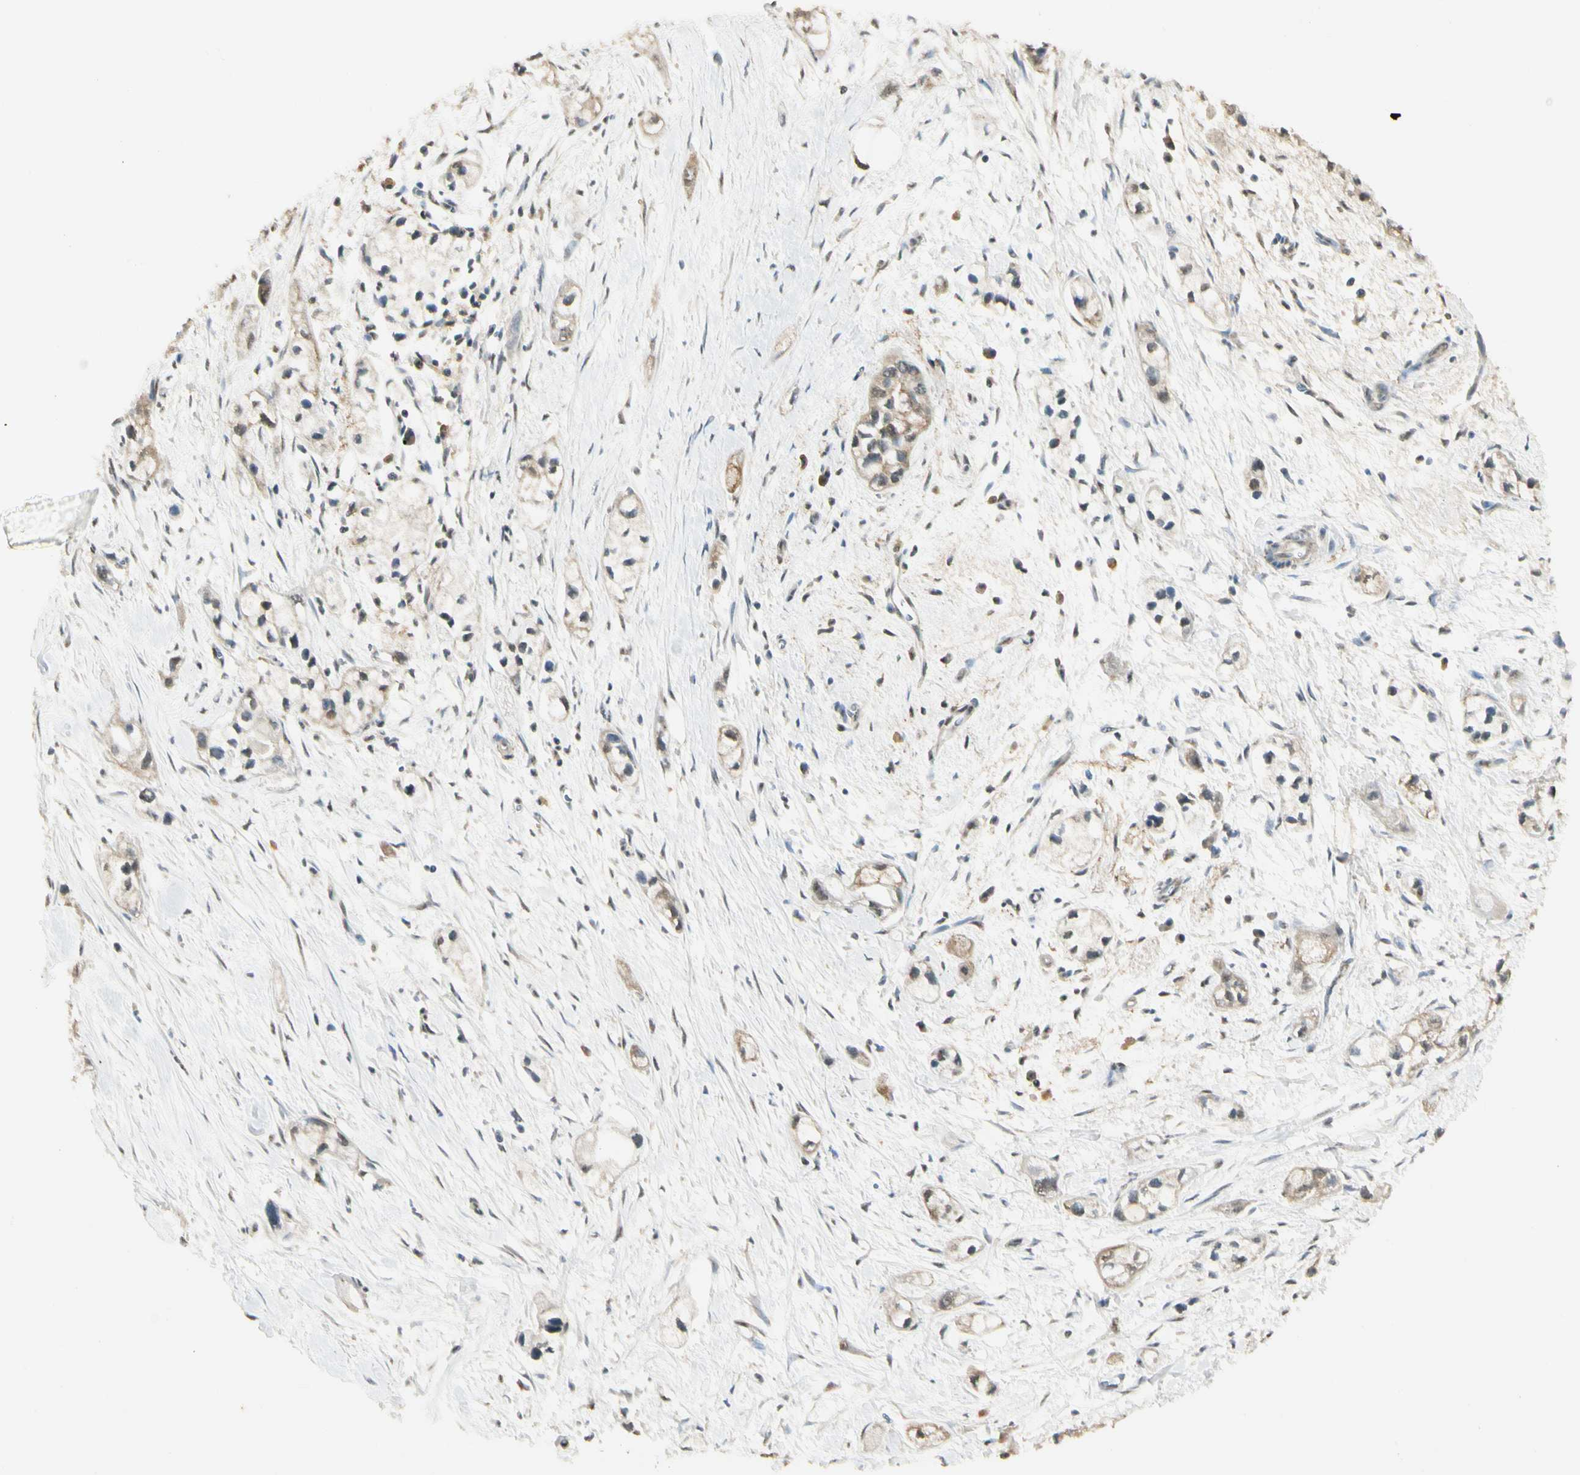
{"staining": {"intensity": "weak", "quantity": ">75%", "location": "cytoplasmic/membranous"}, "tissue": "pancreatic cancer", "cell_type": "Tumor cells", "image_type": "cancer", "snomed": [{"axis": "morphology", "description": "Adenocarcinoma, NOS"}, {"axis": "topography", "description": "Pancreas"}], "caption": "Immunohistochemical staining of human pancreatic cancer (adenocarcinoma) exhibits low levels of weak cytoplasmic/membranous protein staining in about >75% of tumor cells. (brown staining indicates protein expression, while blue staining denotes nuclei).", "gene": "SGCA", "patient": {"sex": "male", "age": 74}}